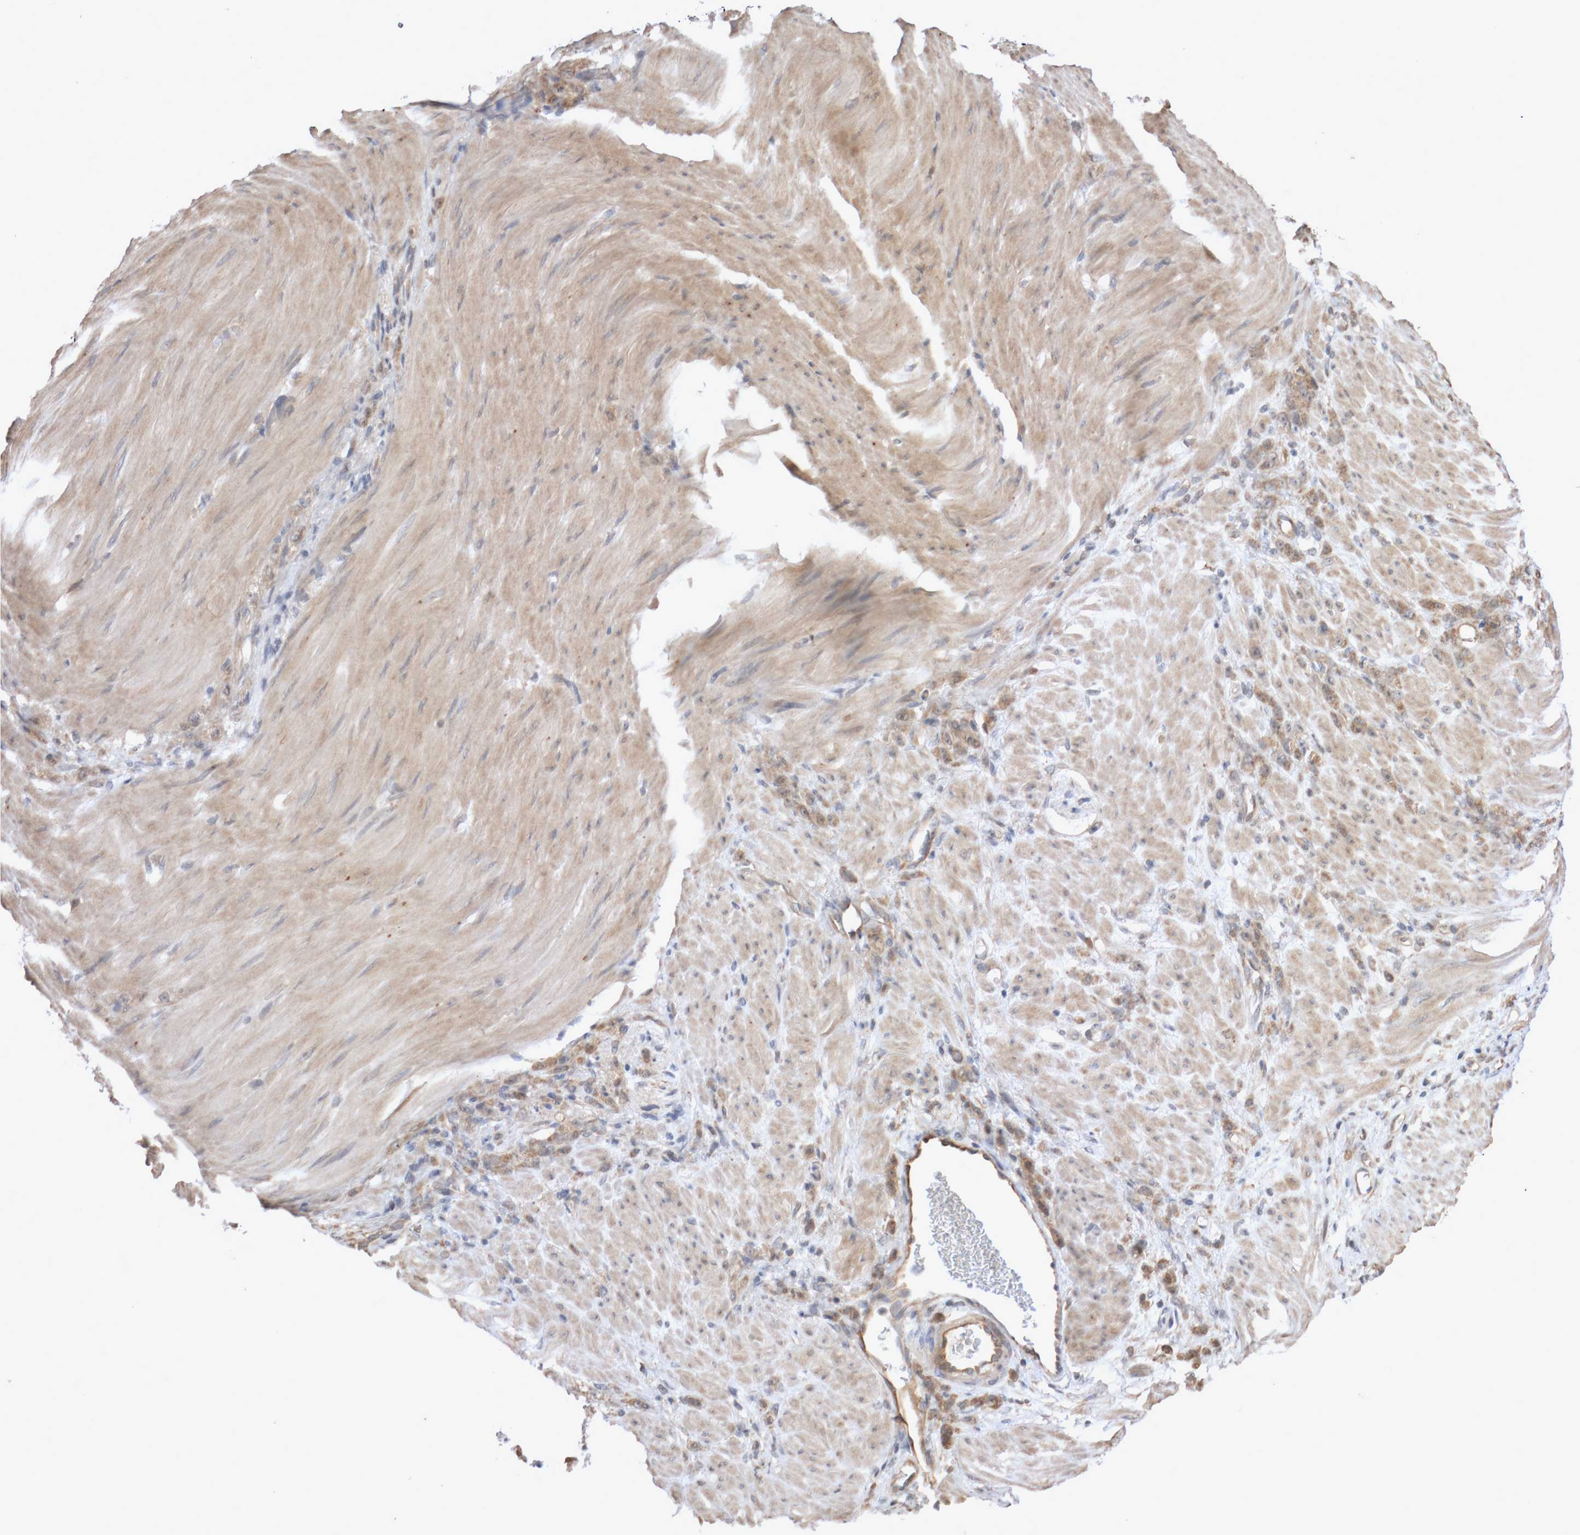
{"staining": {"intensity": "moderate", "quantity": ">75%", "location": "cytoplasmic/membranous"}, "tissue": "stomach cancer", "cell_type": "Tumor cells", "image_type": "cancer", "snomed": [{"axis": "morphology", "description": "Normal tissue, NOS"}, {"axis": "morphology", "description": "Adenocarcinoma, NOS"}, {"axis": "topography", "description": "Stomach"}], "caption": "Adenocarcinoma (stomach) was stained to show a protein in brown. There is medium levels of moderate cytoplasmic/membranous positivity in approximately >75% of tumor cells.", "gene": "DPH7", "patient": {"sex": "male", "age": 82}}